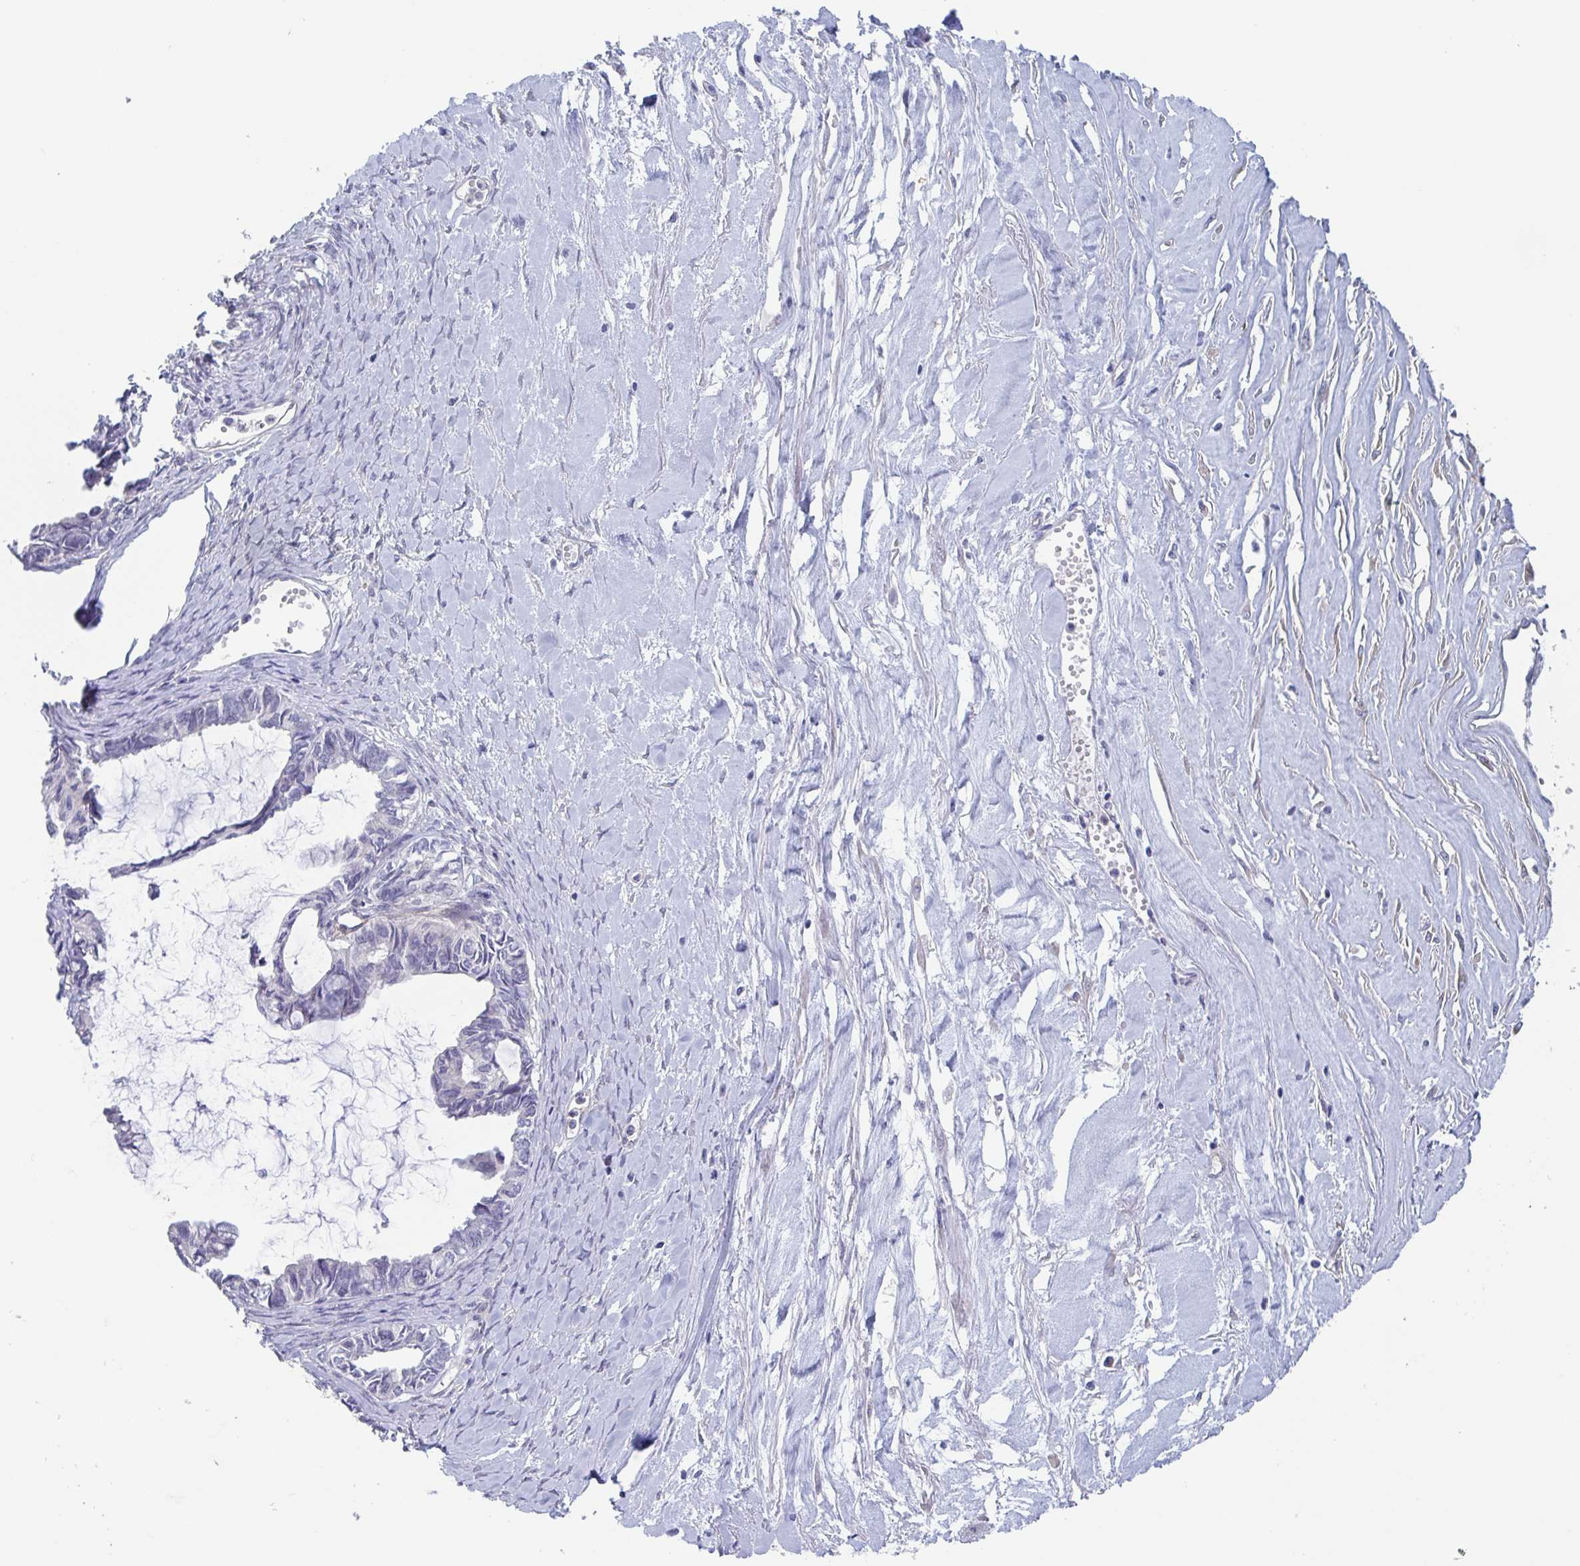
{"staining": {"intensity": "negative", "quantity": "none", "location": "none"}, "tissue": "ovarian cancer", "cell_type": "Tumor cells", "image_type": "cancer", "snomed": [{"axis": "morphology", "description": "Cystadenocarcinoma, mucinous, NOS"}, {"axis": "topography", "description": "Ovary"}], "caption": "This image is of ovarian mucinous cystadenocarcinoma stained with immunohistochemistry (IHC) to label a protein in brown with the nuclei are counter-stained blue. There is no staining in tumor cells.", "gene": "ST14", "patient": {"sex": "female", "age": 61}}